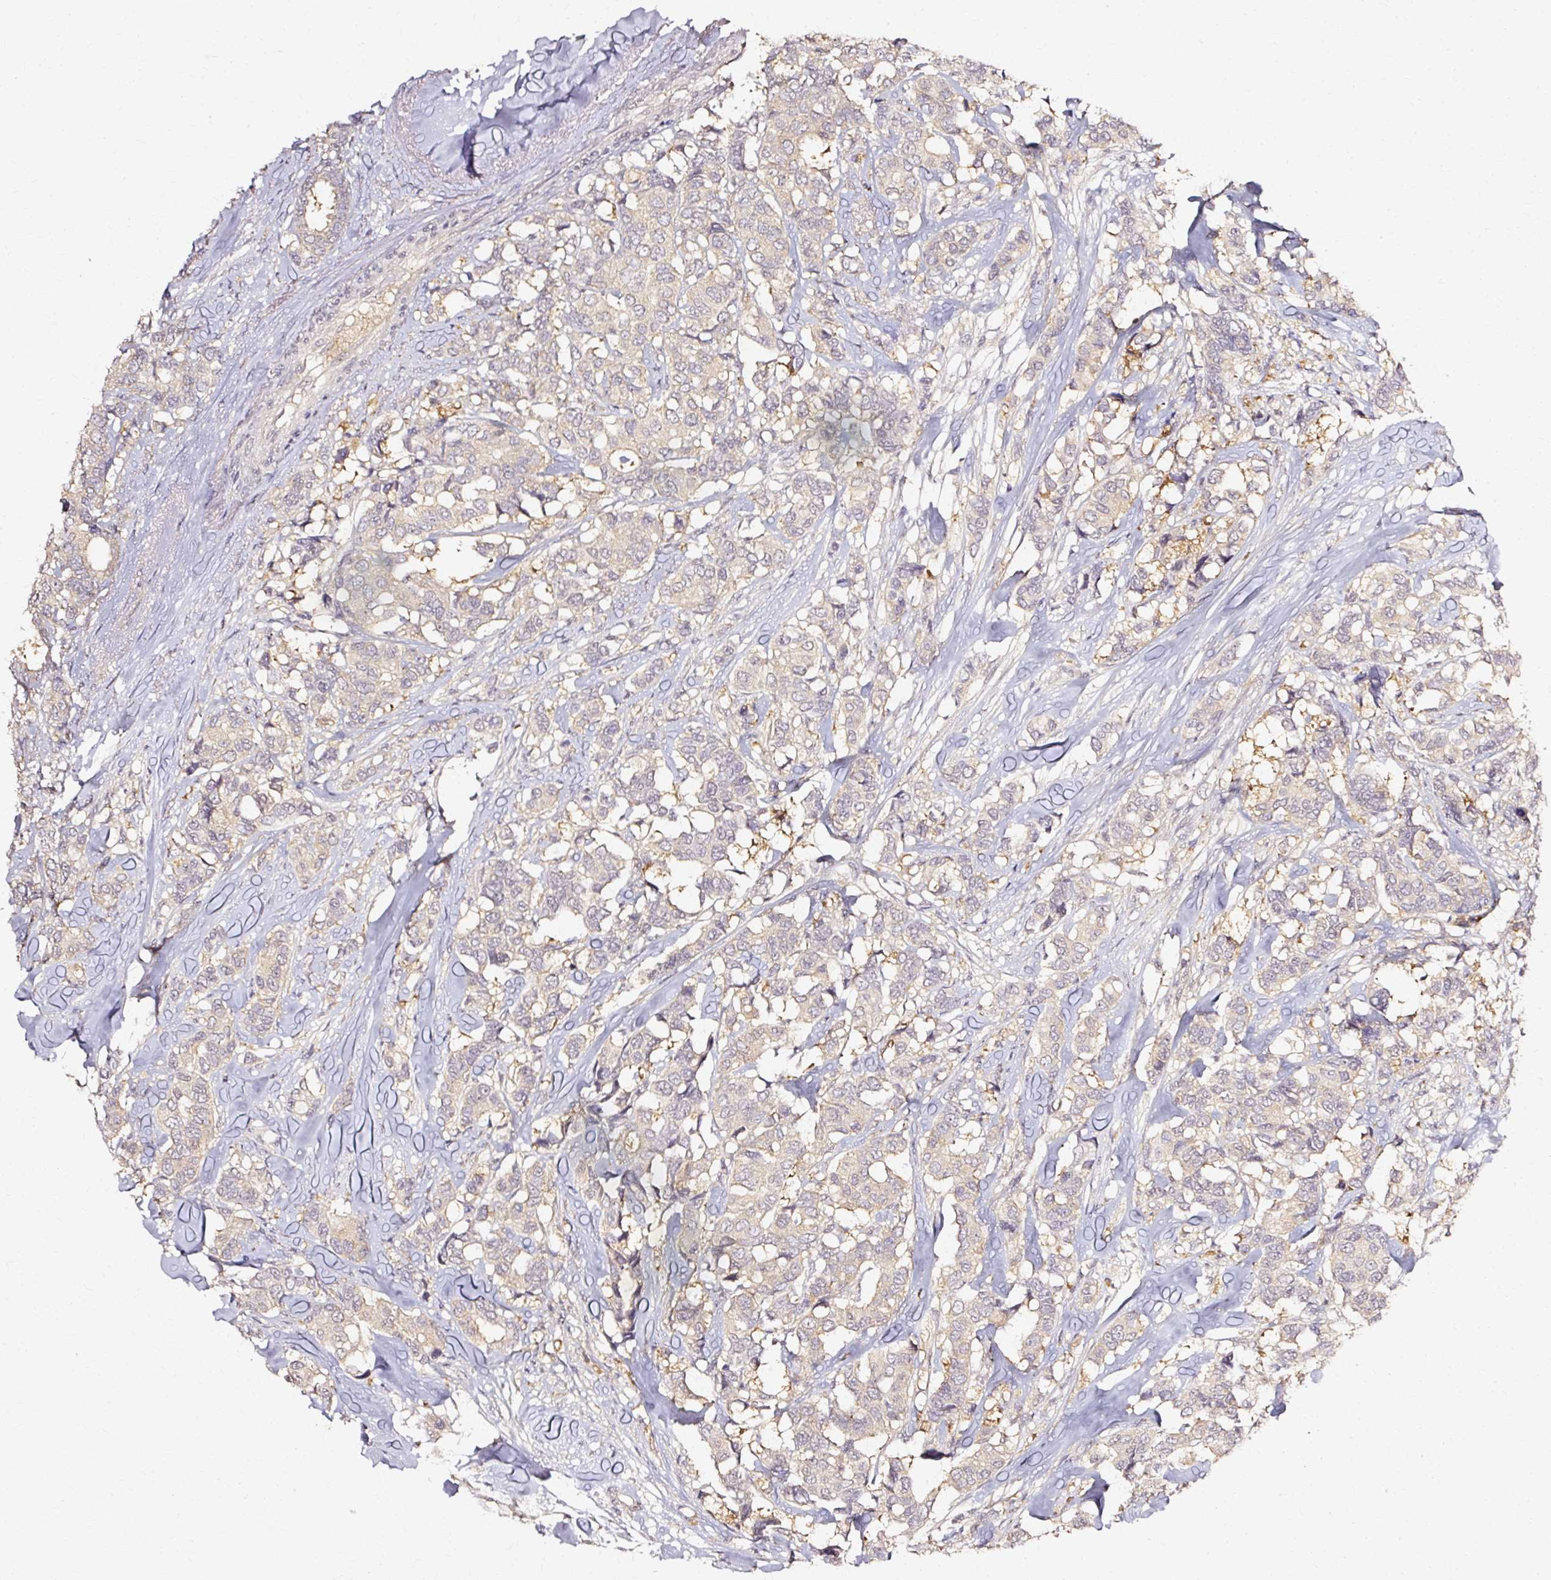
{"staining": {"intensity": "weak", "quantity": ">75%", "location": "cytoplasmic/membranous"}, "tissue": "breast cancer", "cell_type": "Tumor cells", "image_type": "cancer", "snomed": [{"axis": "morphology", "description": "Duct carcinoma"}, {"axis": "topography", "description": "Breast"}], "caption": "The histopathology image shows staining of breast cancer, revealing weak cytoplasmic/membranous protein expression (brown color) within tumor cells. Nuclei are stained in blue.", "gene": "RGPD5", "patient": {"sex": "female", "age": 87}}